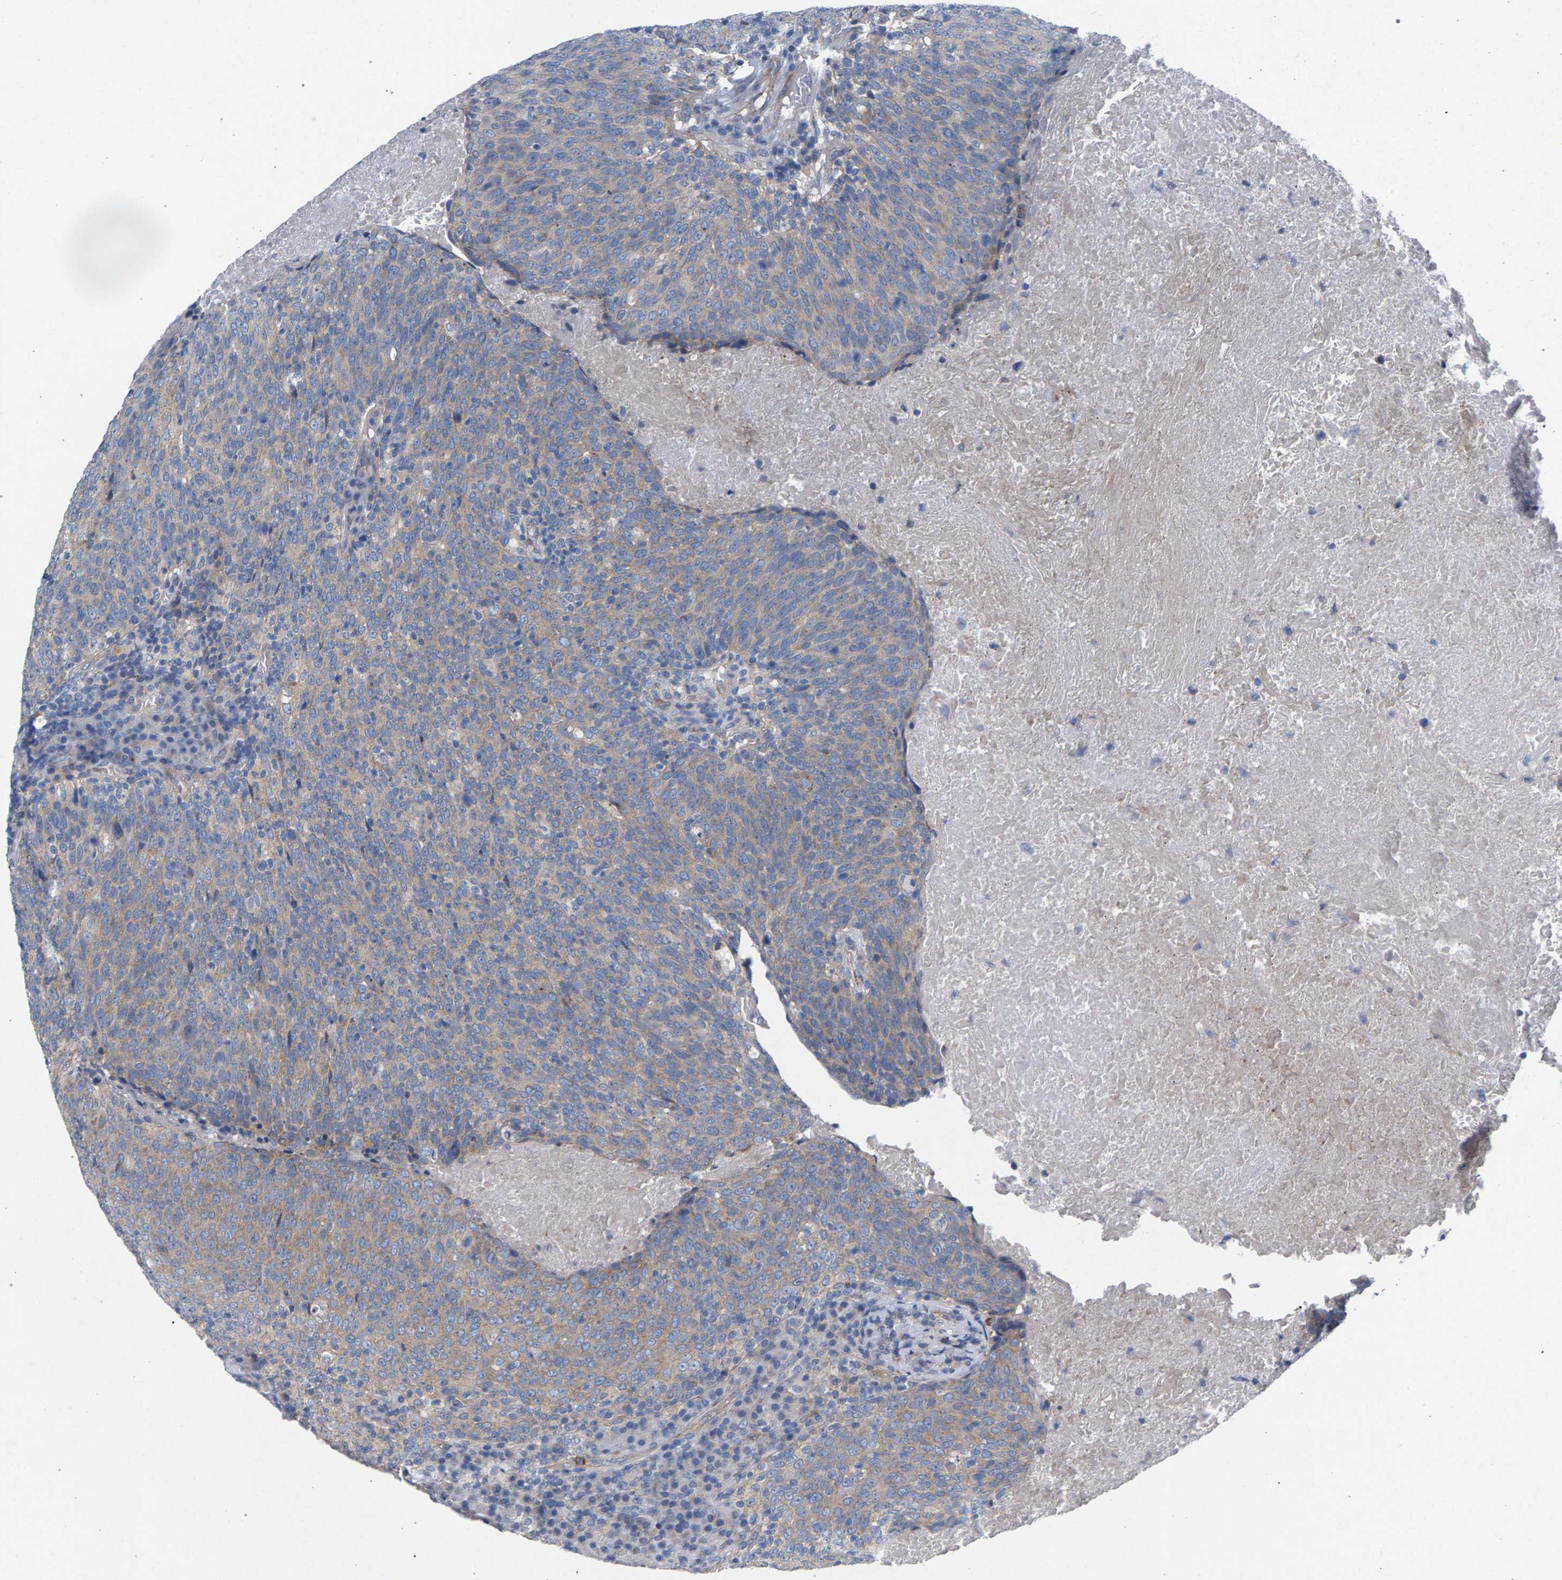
{"staining": {"intensity": "moderate", "quantity": "25%-75%", "location": "cytoplasmic/membranous"}, "tissue": "head and neck cancer", "cell_type": "Tumor cells", "image_type": "cancer", "snomed": [{"axis": "morphology", "description": "Squamous cell carcinoma, NOS"}, {"axis": "morphology", "description": "Squamous cell carcinoma, metastatic, NOS"}, {"axis": "topography", "description": "Lymph node"}, {"axis": "topography", "description": "Head-Neck"}], "caption": "This histopathology image shows head and neck cancer stained with immunohistochemistry (IHC) to label a protein in brown. The cytoplasmic/membranous of tumor cells show moderate positivity for the protein. Nuclei are counter-stained blue.", "gene": "MAMDC2", "patient": {"sex": "male", "age": 62}}